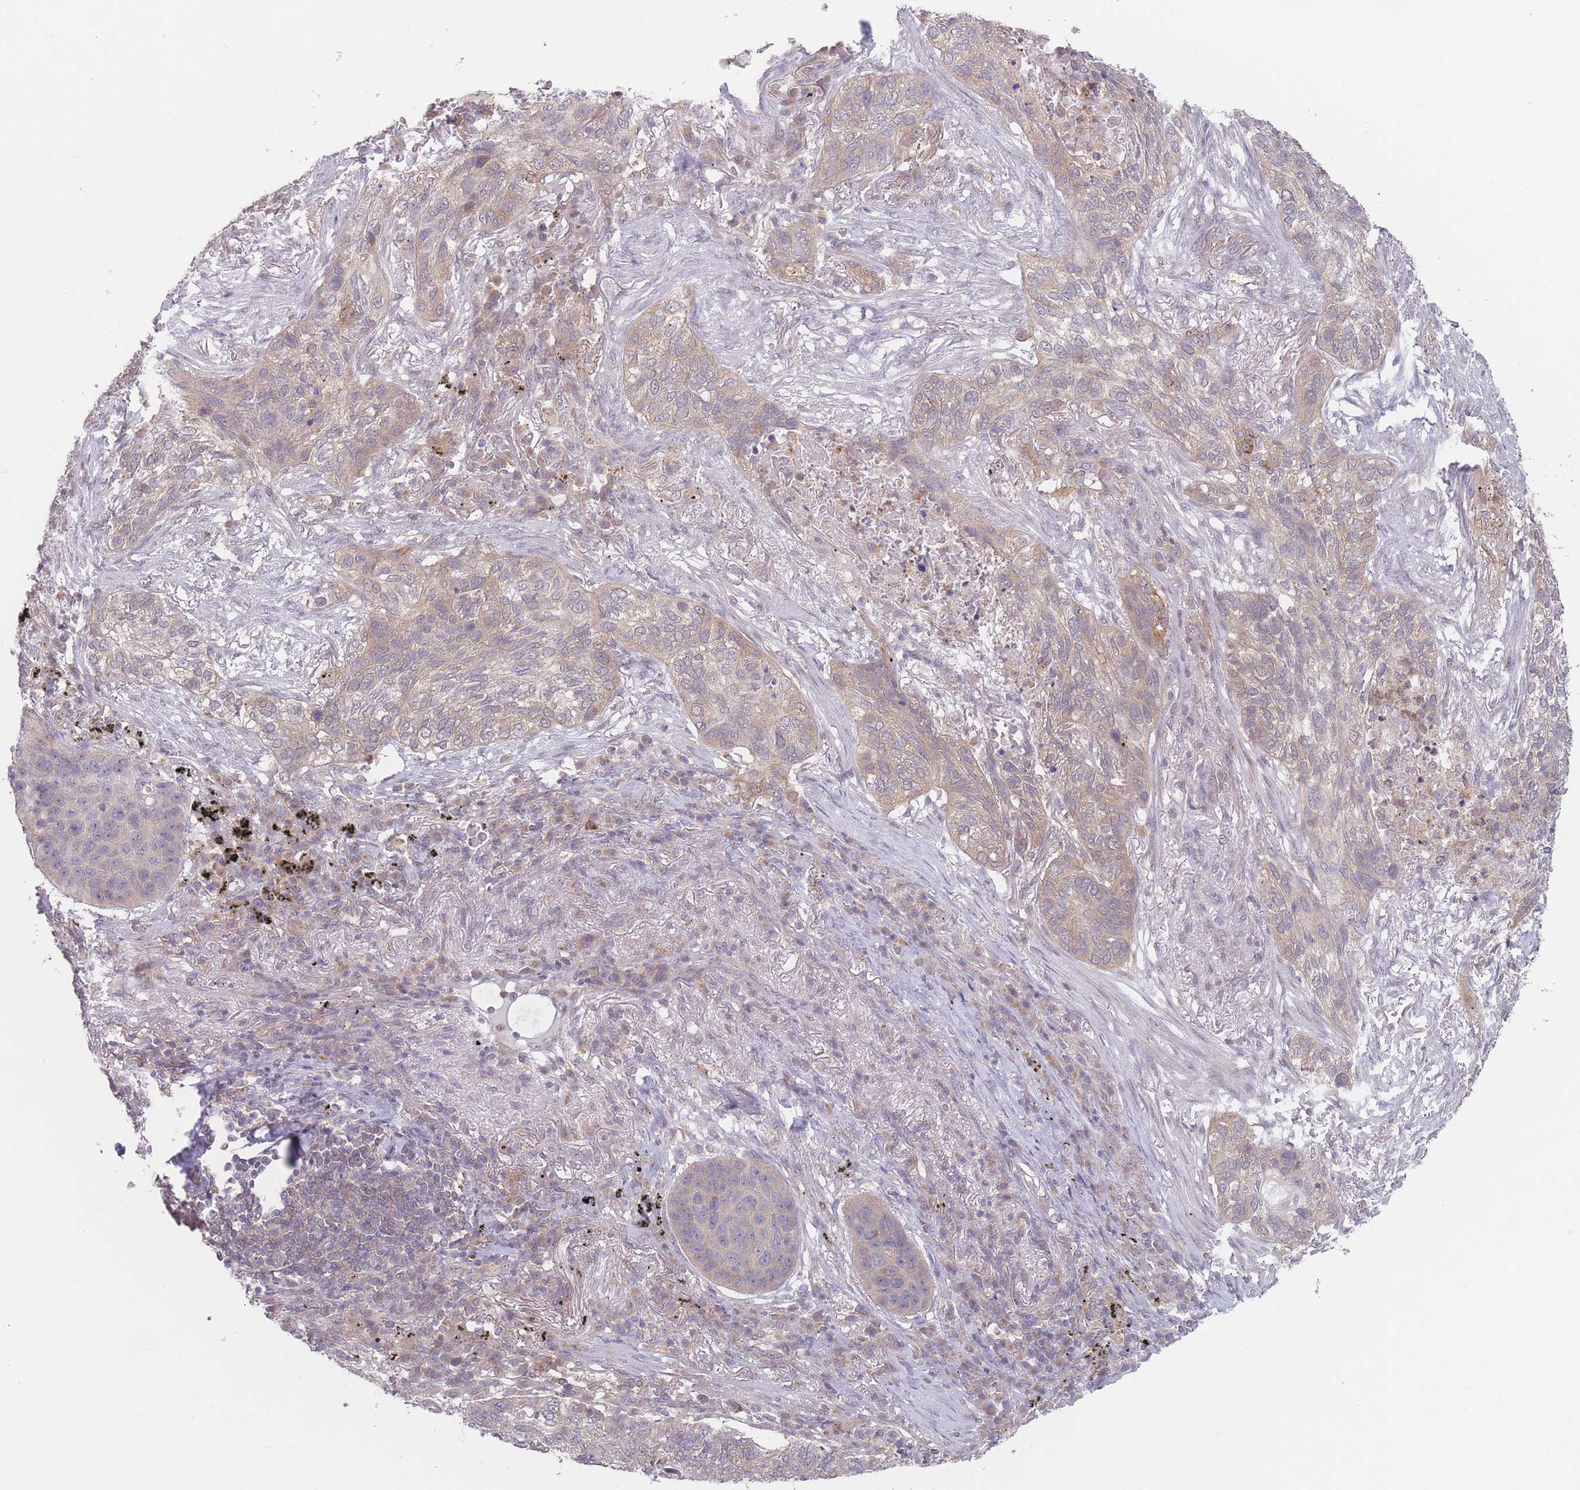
{"staining": {"intensity": "weak", "quantity": "25%-75%", "location": "cytoplasmic/membranous"}, "tissue": "lung cancer", "cell_type": "Tumor cells", "image_type": "cancer", "snomed": [{"axis": "morphology", "description": "Squamous cell carcinoma, NOS"}, {"axis": "topography", "description": "Lung"}], "caption": "The histopathology image demonstrates a brown stain indicating the presence of a protein in the cytoplasmic/membranous of tumor cells in lung squamous cell carcinoma. Using DAB (brown) and hematoxylin (blue) stains, captured at high magnification using brightfield microscopy.", "gene": "PPM1A", "patient": {"sex": "female", "age": 63}}